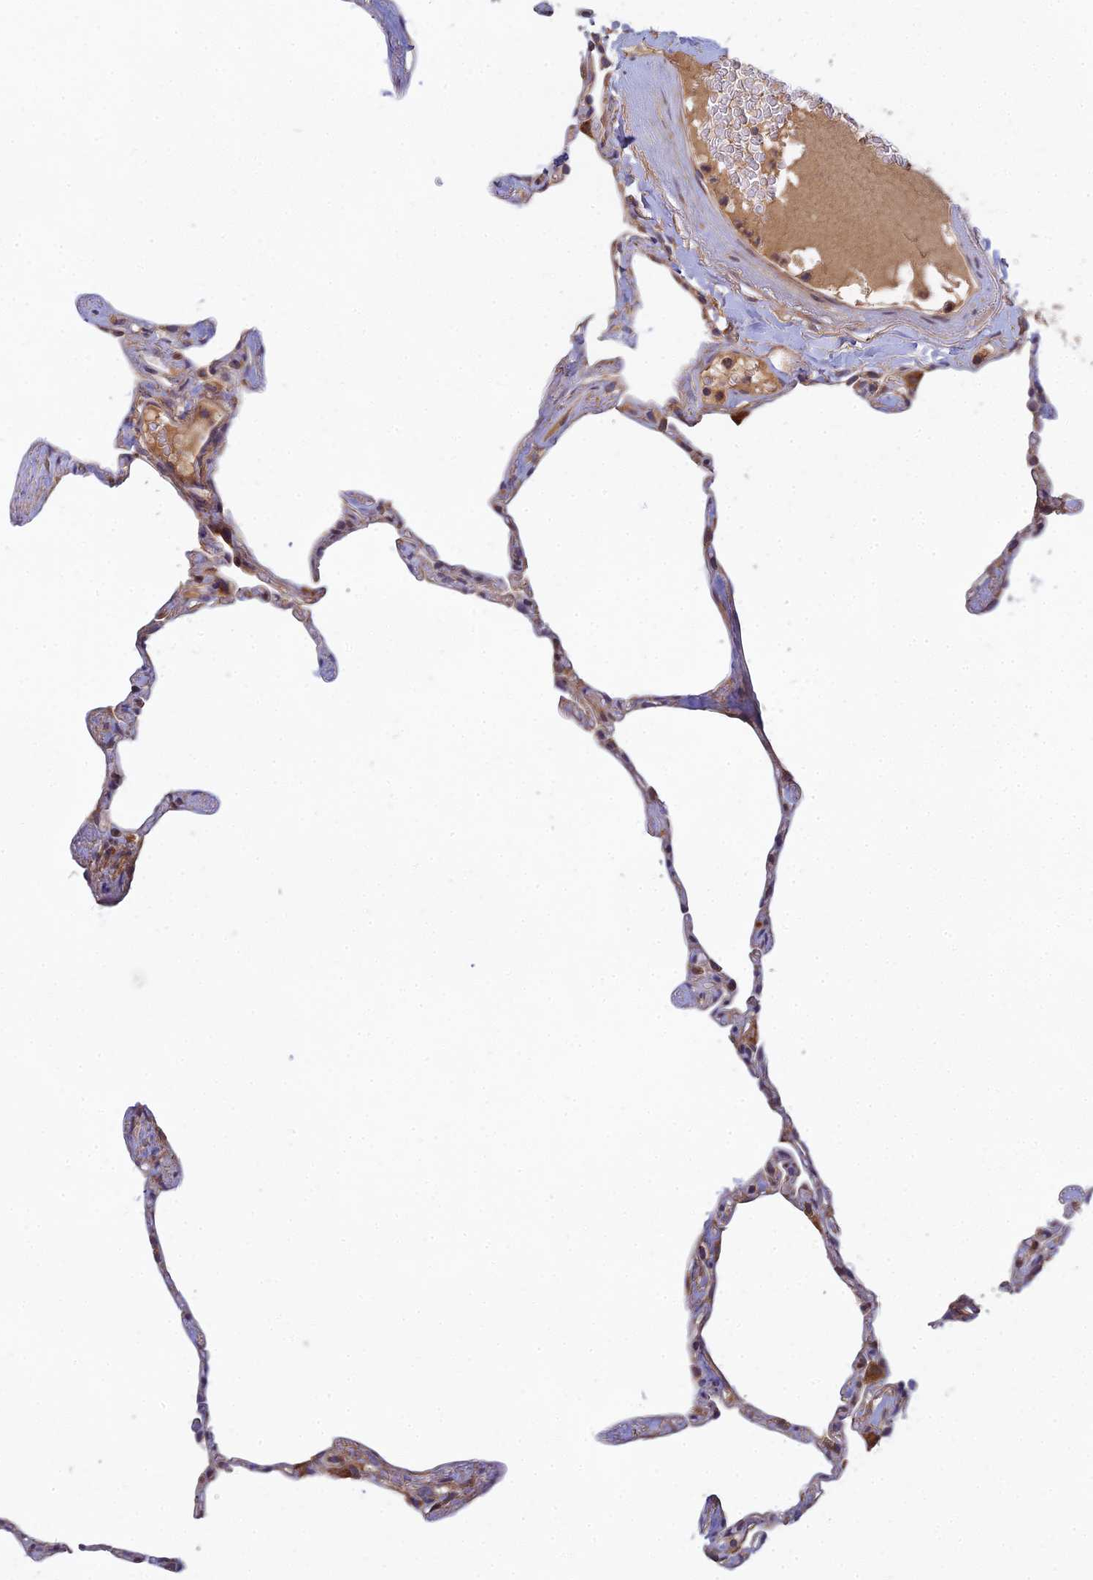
{"staining": {"intensity": "weak", "quantity": "25%-75%", "location": "cytoplasmic/membranous"}, "tissue": "lung", "cell_type": "Alveolar cells", "image_type": "normal", "snomed": [{"axis": "morphology", "description": "Normal tissue, NOS"}, {"axis": "topography", "description": "Lung"}], "caption": "Lung stained for a protein (brown) reveals weak cytoplasmic/membranous positive staining in approximately 25%-75% of alveolar cells.", "gene": "FAM151B", "patient": {"sex": "male", "age": 65}}